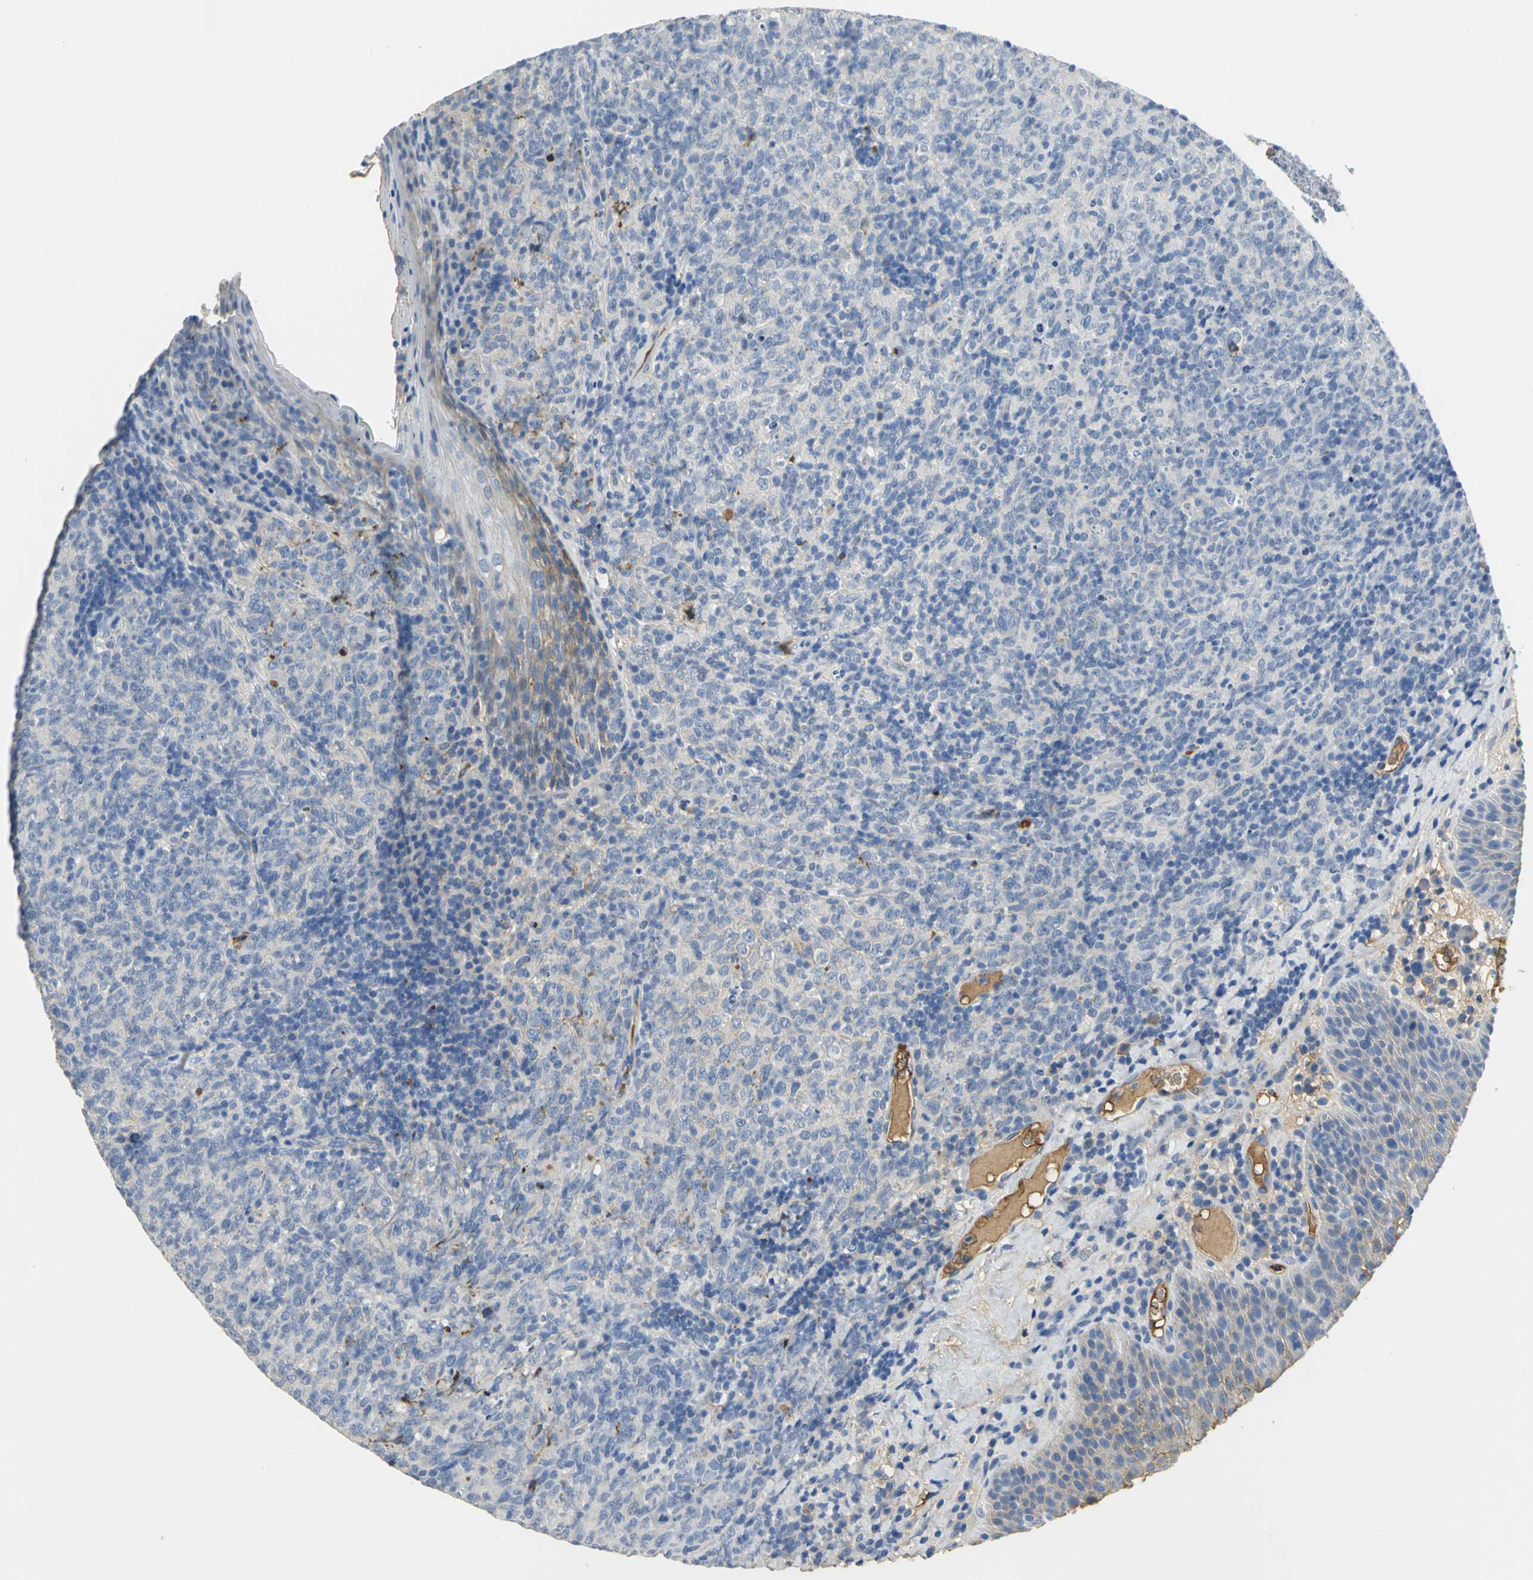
{"staining": {"intensity": "weak", "quantity": "25%-75%", "location": "cytoplasmic/membranous"}, "tissue": "lymphoma", "cell_type": "Tumor cells", "image_type": "cancer", "snomed": [{"axis": "morphology", "description": "Malignant lymphoma, non-Hodgkin's type, High grade"}, {"axis": "topography", "description": "Tonsil"}], "caption": "The micrograph exhibits staining of lymphoma, revealing weak cytoplasmic/membranous protein staining (brown color) within tumor cells. Nuclei are stained in blue.", "gene": "GYG2", "patient": {"sex": "female", "age": 36}}